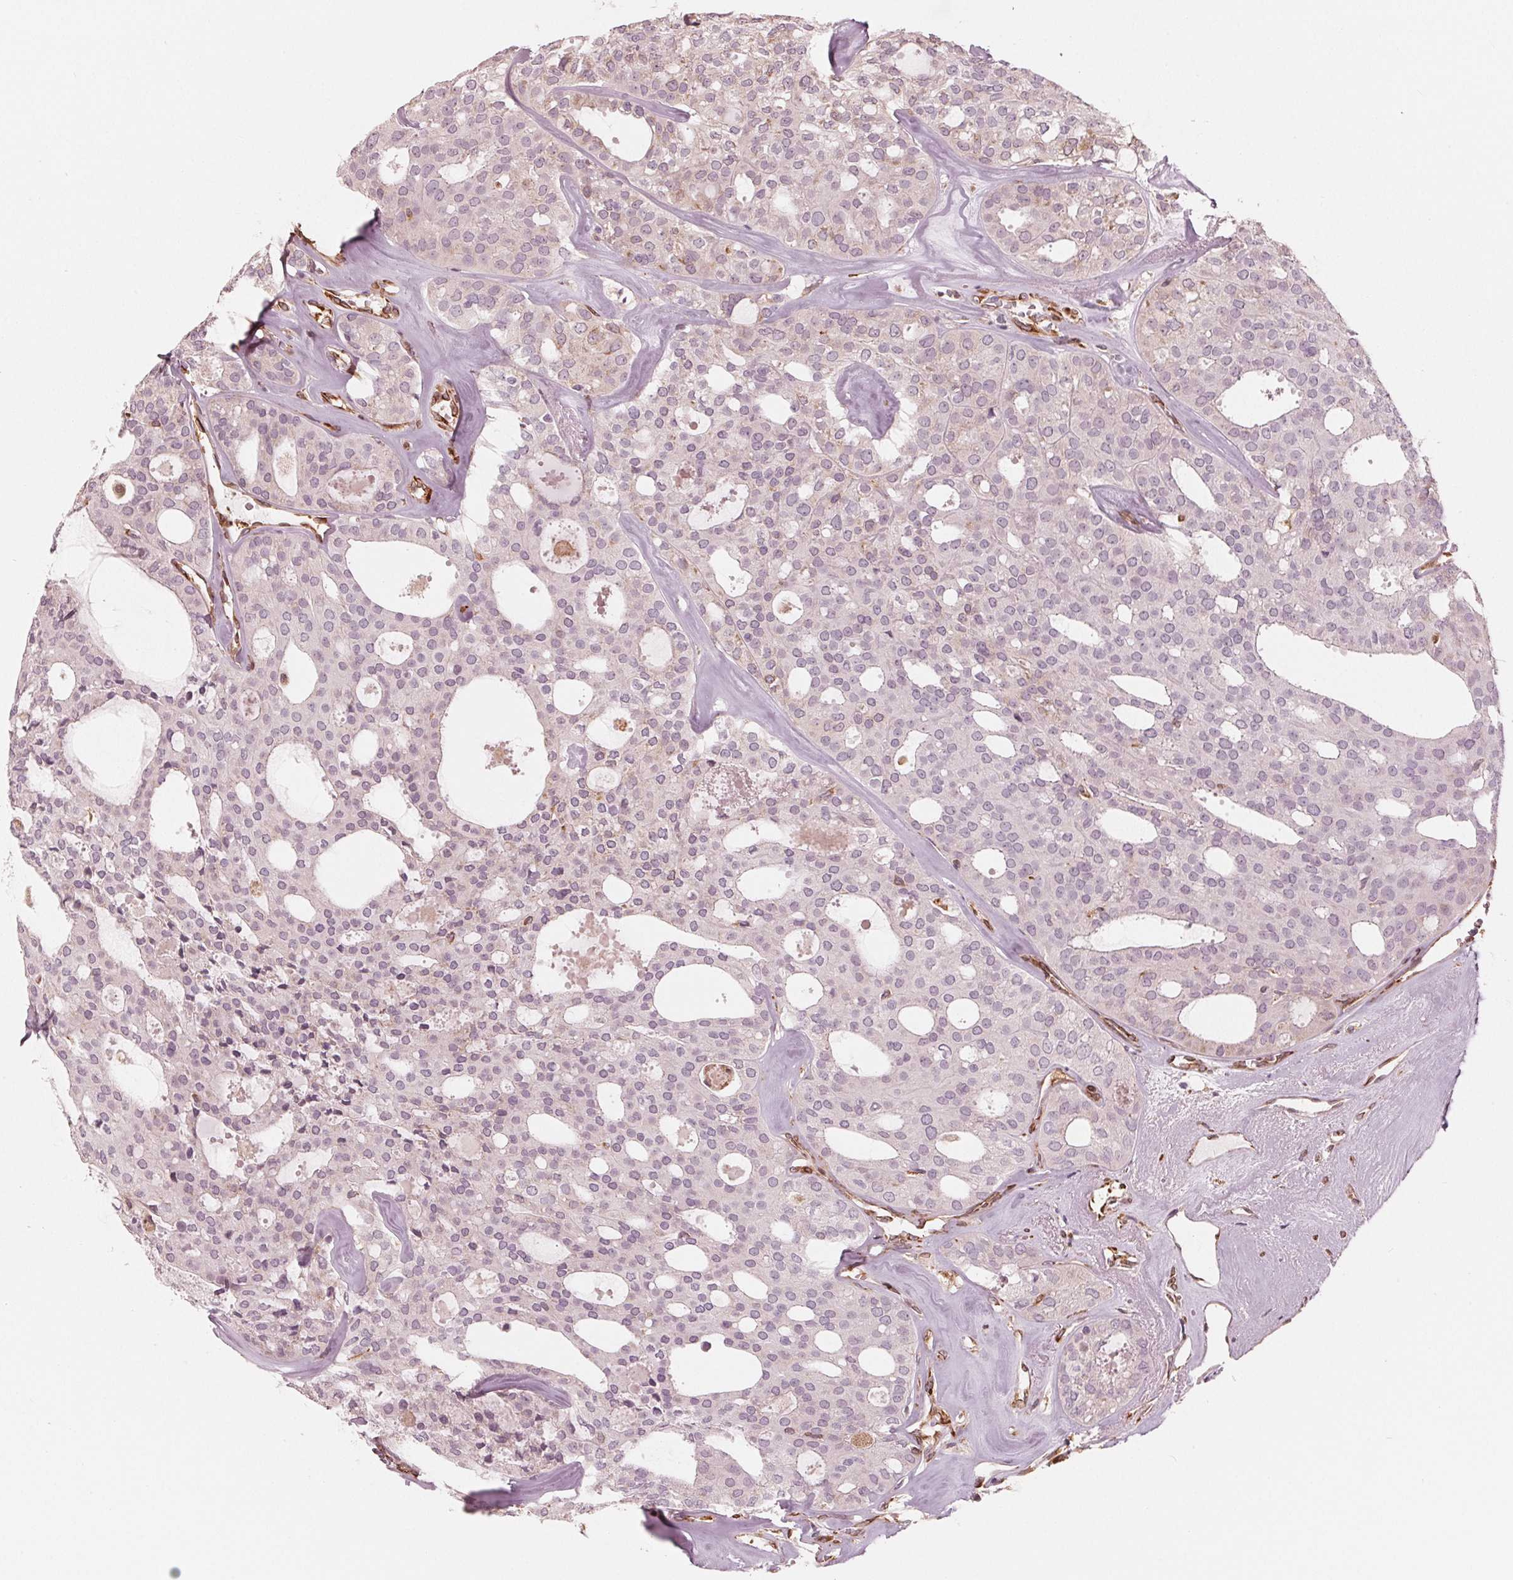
{"staining": {"intensity": "negative", "quantity": "none", "location": "none"}, "tissue": "thyroid cancer", "cell_type": "Tumor cells", "image_type": "cancer", "snomed": [{"axis": "morphology", "description": "Follicular adenoma carcinoma, NOS"}, {"axis": "topography", "description": "Thyroid gland"}], "caption": "IHC of human thyroid follicular adenoma carcinoma displays no expression in tumor cells.", "gene": "IKBIP", "patient": {"sex": "male", "age": 75}}